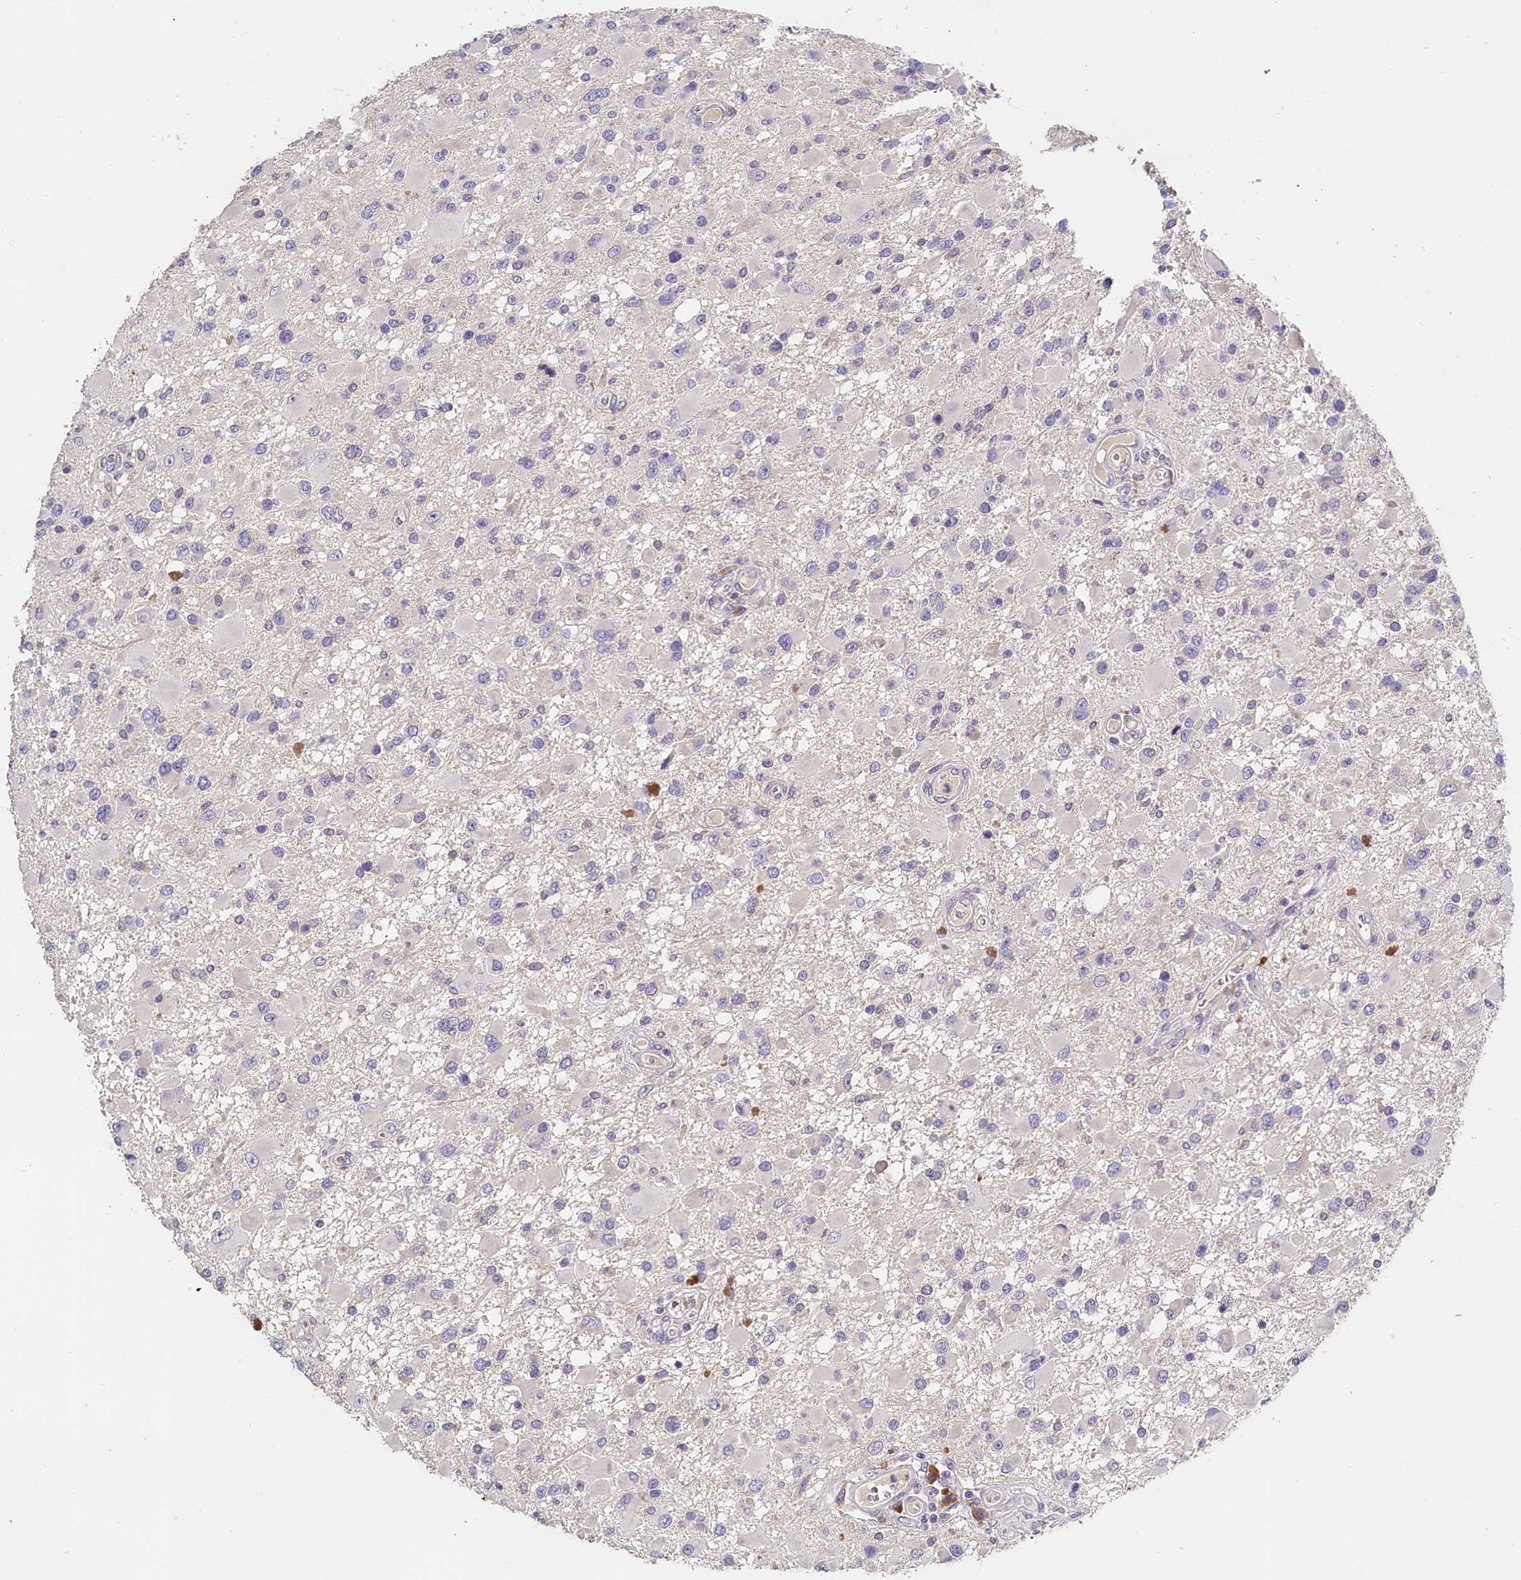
{"staining": {"intensity": "negative", "quantity": "none", "location": "none"}, "tissue": "glioma", "cell_type": "Tumor cells", "image_type": "cancer", "snomed": [{"axis": "morphology", "description": "Glioma, malignant, High grade"}, {"axis": "topography", "description": "Brain"}], "caption": "Malignant glioma (high-grade) was stained to show a protein in brown. There is no significant expression in tumor cells. The staining was performed using DAB to visualize the protein expression in brown, while the nuclei were stained in blue with hematoxylin (Magnification: 20x).", "gene": "ST7L", "patient": {"sex": "male", "age": 53}}